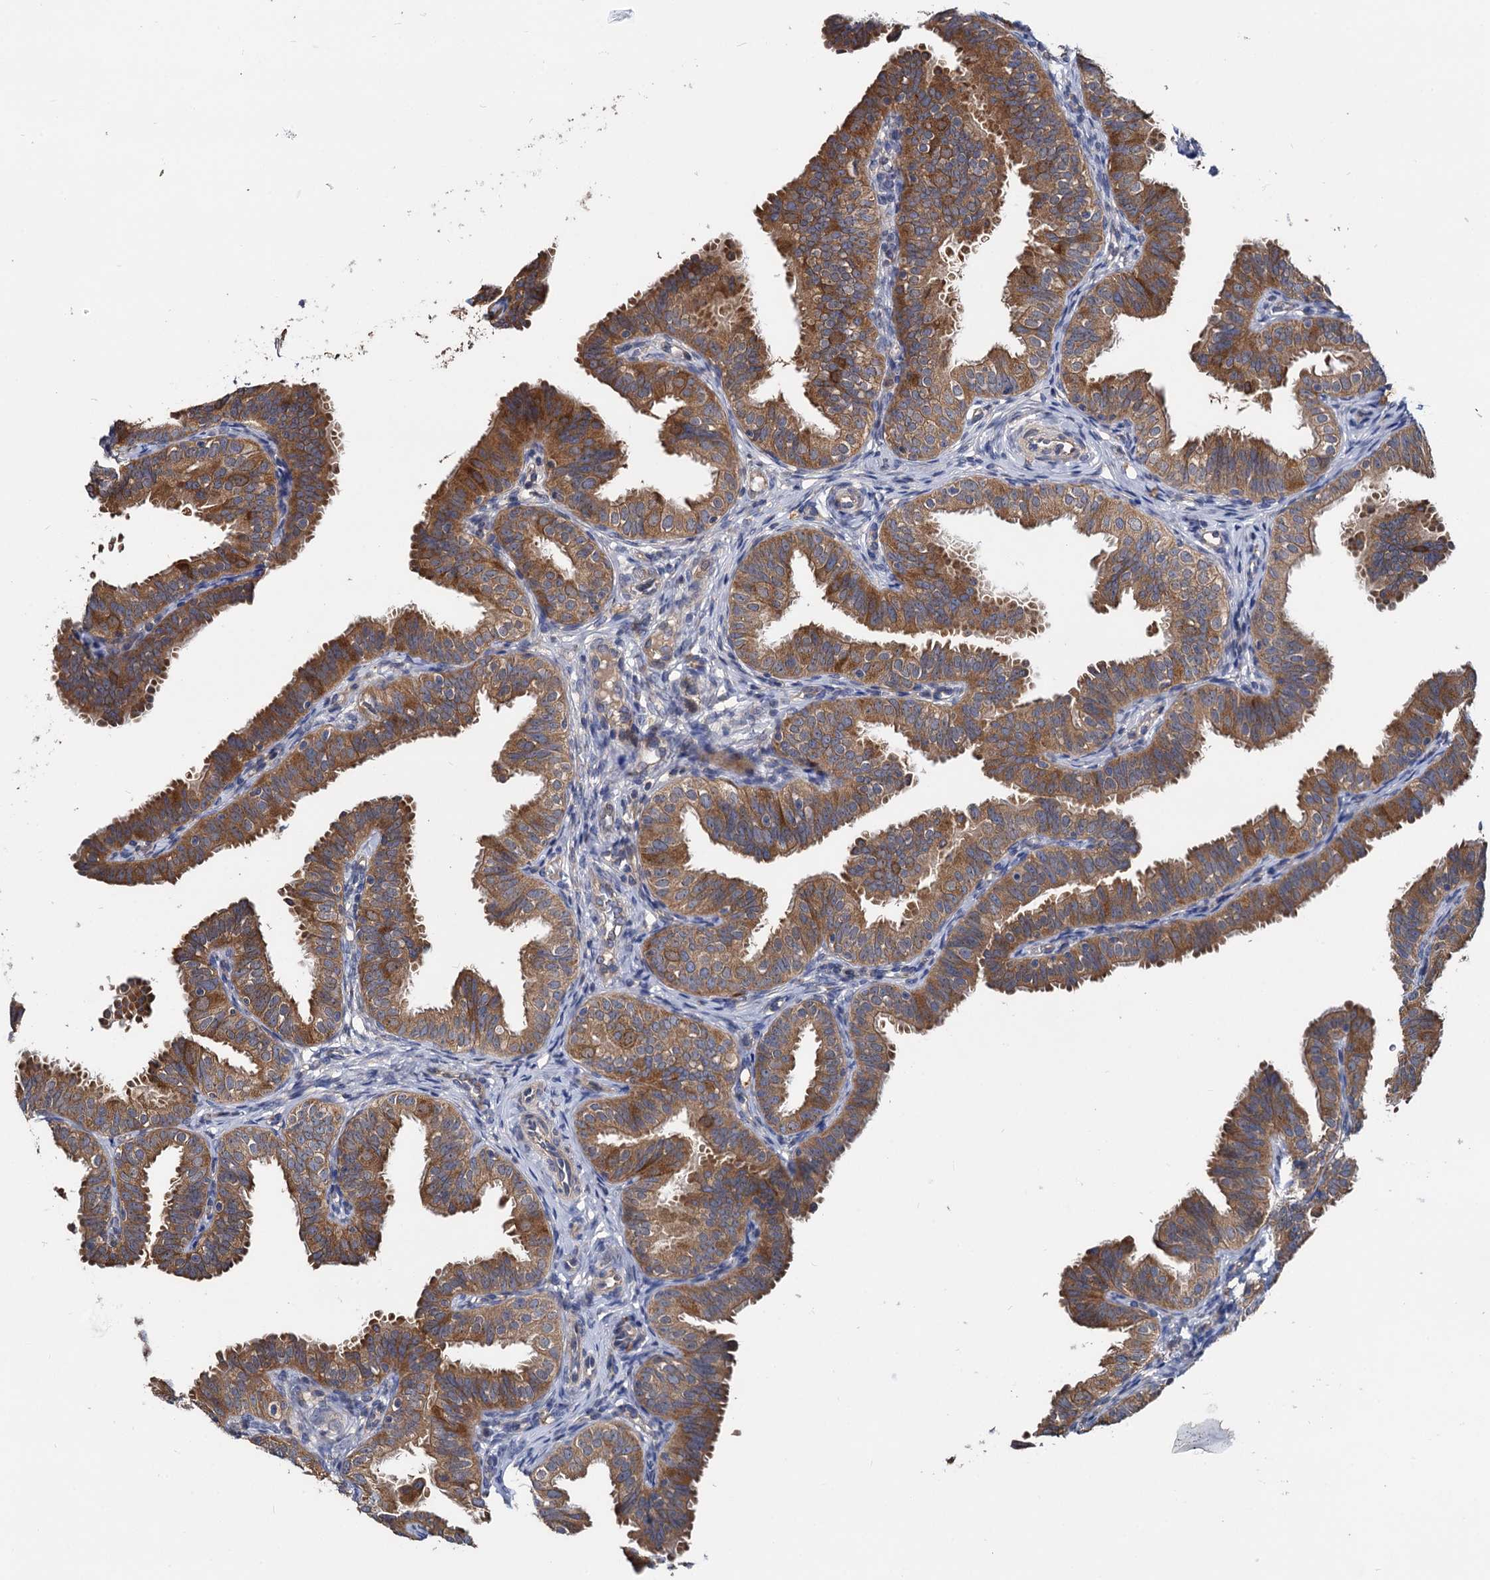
{"staining": {"intensity": "moderate", "quantity": ">75%", "location": "cytoplasmic/membranous"}, "tissue": "fallopian tube", "cell_type": "Glandular cells", "image_type": "normal", "snomed": [{"axis": "morphology", "description": "Normal tissue, NOS"}, {"axis": "topography", "description": "Fallopian tube"}], "caption": "Fallopian tube stained for a protein displays moderate cytoplasmic/membranous positivity in glandular cells. (DAB (3,3'-diaminobenzidine) IHC, brown staining for protein, blue staining for nuclei).", "gene": "CEP192", "patient": {"sex": "female", "age": 35}}